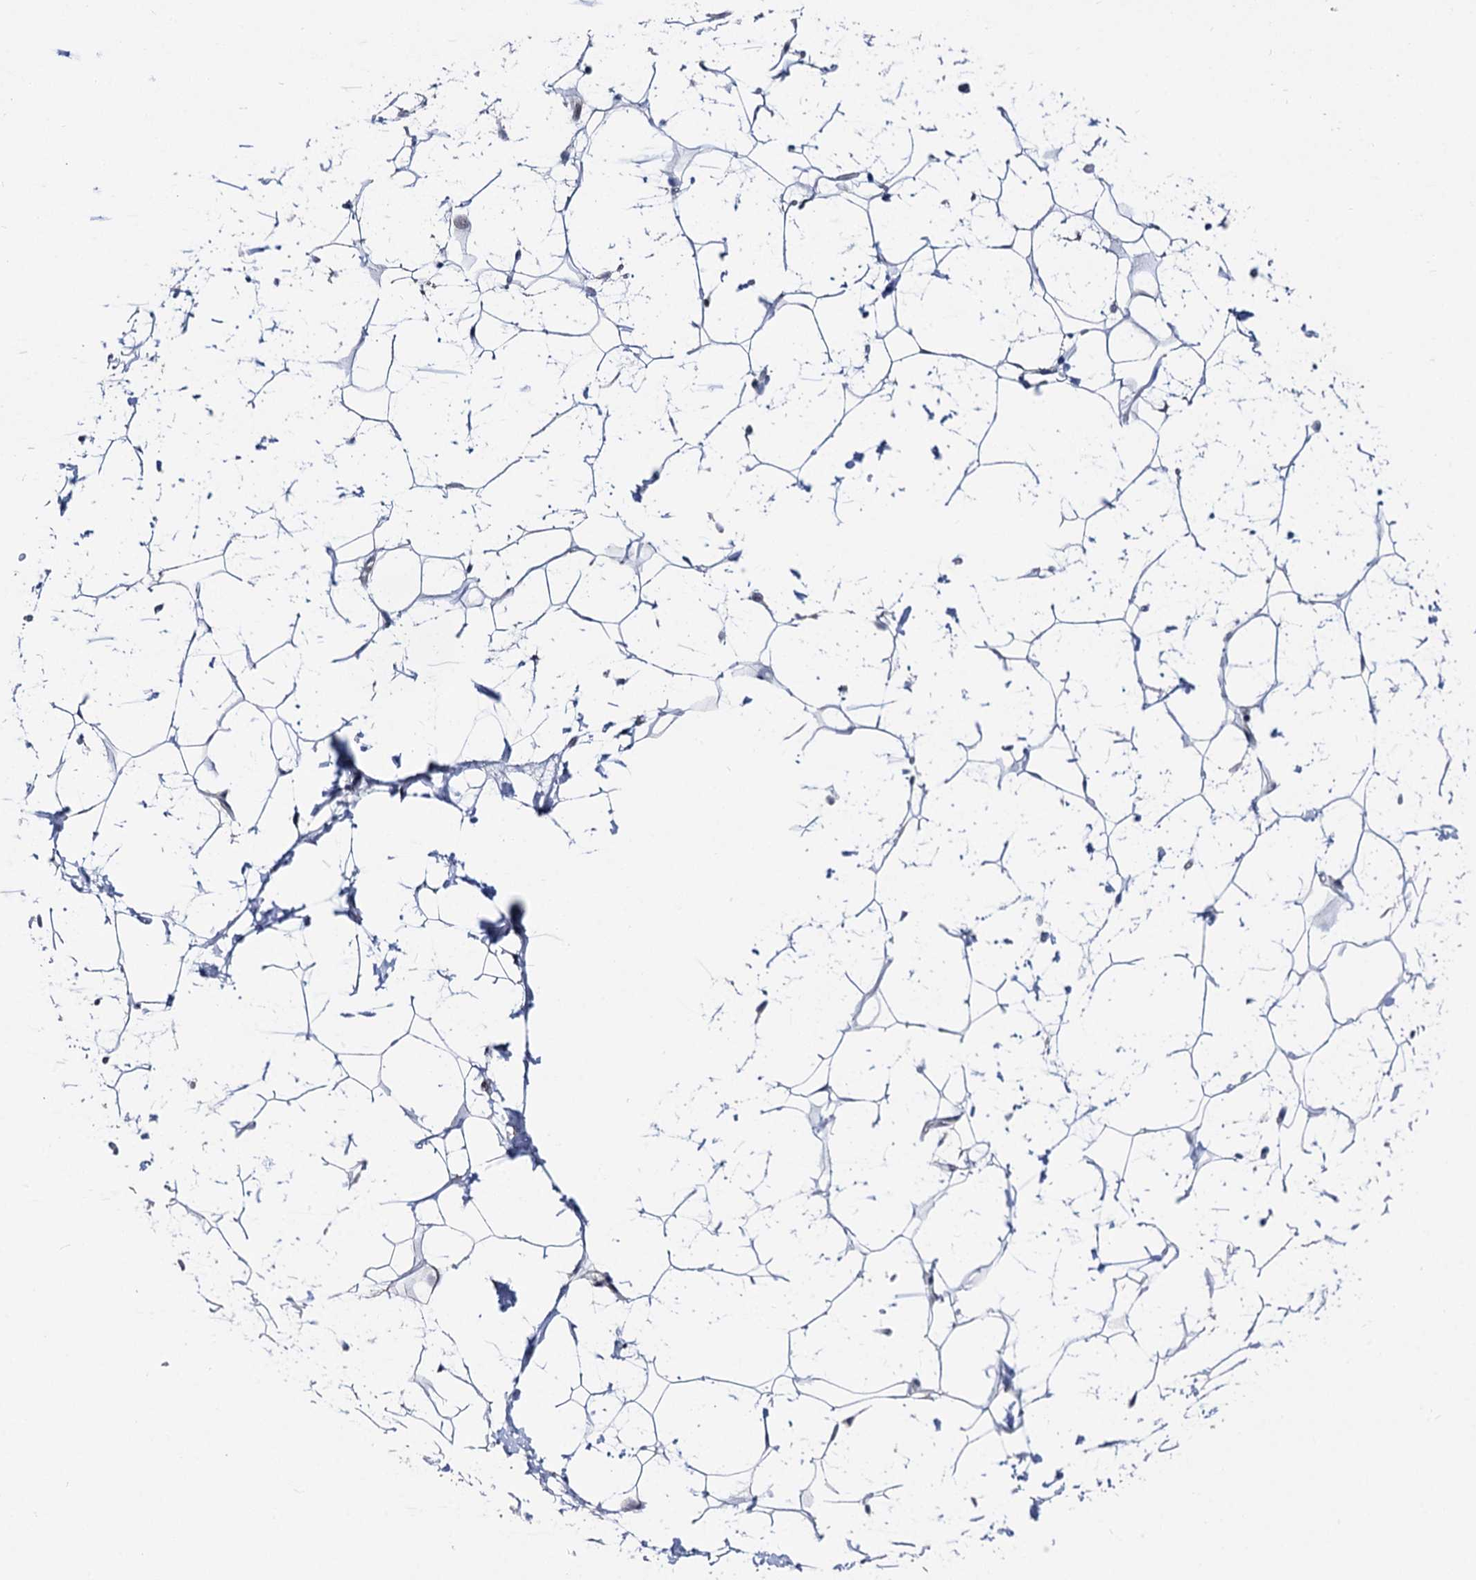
{"staining": {"intensity": "negative", "quantity": "none", "location": "none"}, "tissue": "adipose tissue", "cell_type": "Adipocytes", "image_type": "normal", "snomed": [{"axis": "morphology", "description": "Normal tissue, NOS"}, {"axis": "topography", "description": "Breast"}], "caption": "A photomicrograph of adipose tissue stained for a protein reveals no brown staining in adipocytes. (IHC, brightfield microscopy, high magnification).", "gene": "CAPRIN2", "patient": {"sex": "female", "age": 26}}